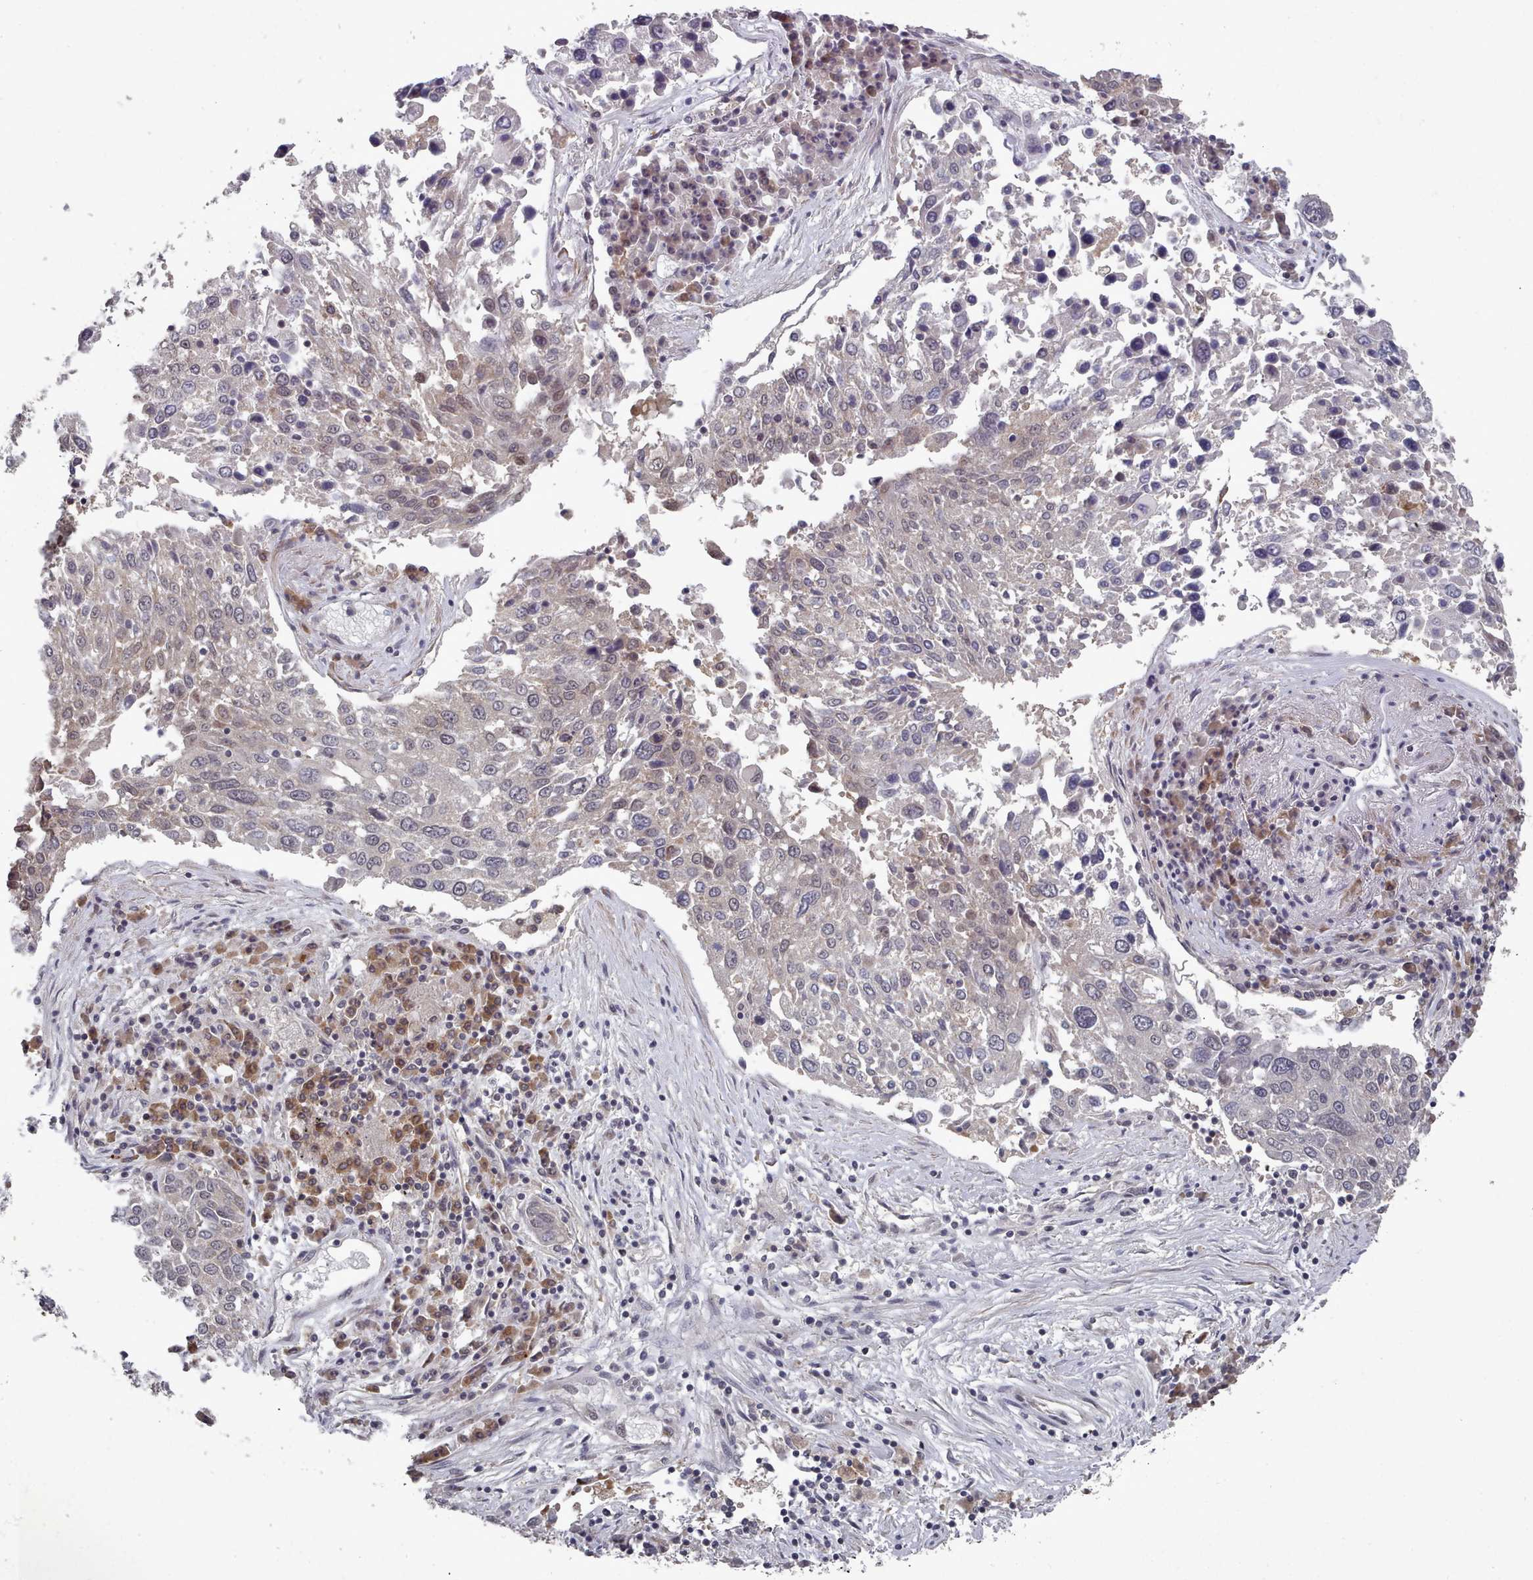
{"staining": {"intensity": "weak", "quantity": "<25%", "location": "cytoplasmic/membranous,nuclear"}, "tissue": "lung cancer", "cell_type": "Tumor cells", "image_type": "cancer", "snomed": [{"axis": "morphology", "description": "Squamous cell carcinoma, NOS"}, {"axis": "topography", "description": "Lung"}], "caption": "DAB immunohistochemical staining of lung cancer (squamous cell carcinoma) exhibits no significant positivity in tumor cells.", "gene": "HYAL3", "patient": {"sex": "male", "age": 65}}